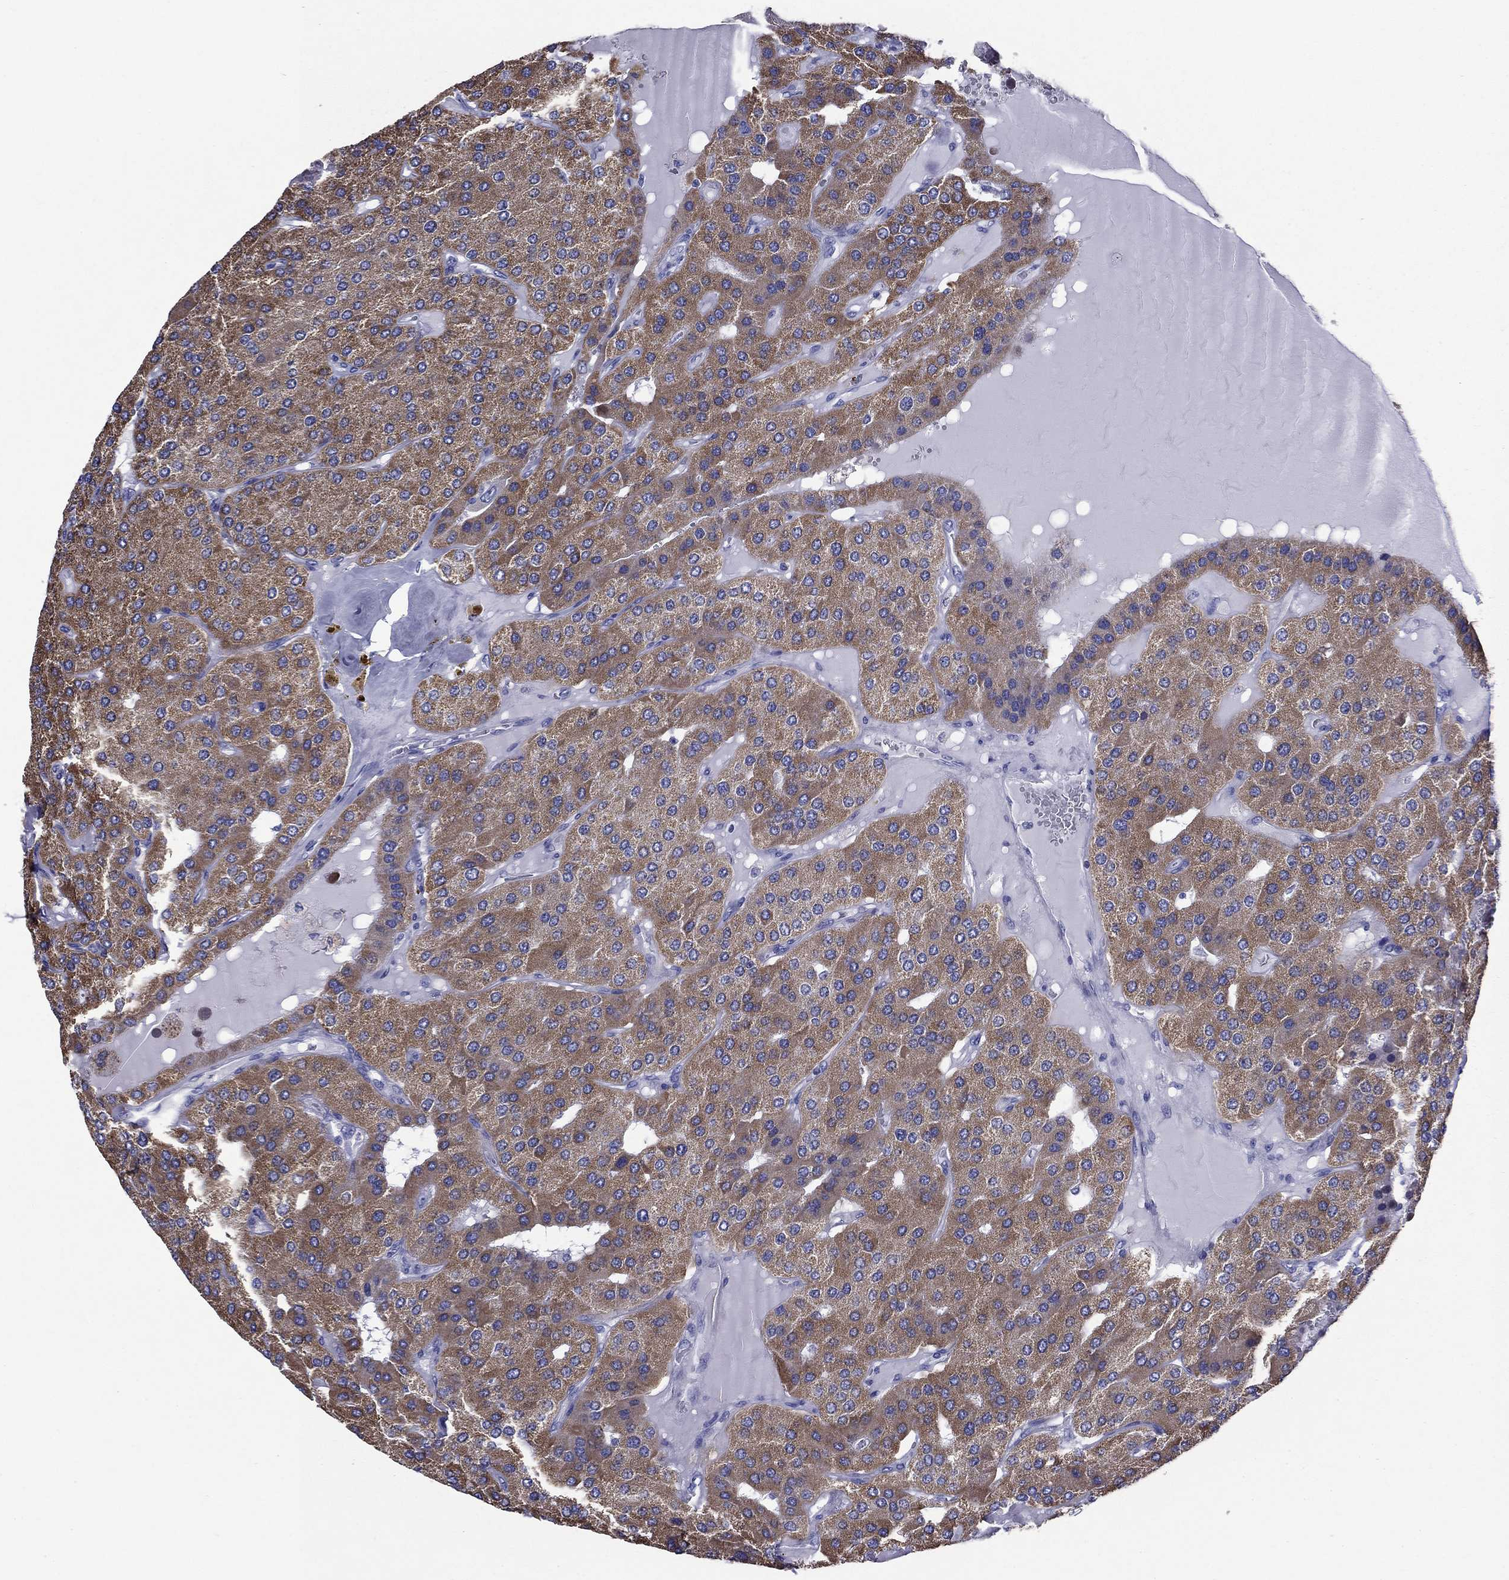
{"staining": {"intensity": "moderate", "quantity": ">75%", "location": "cytoplasmic/membranous"}, "tissue": "parathyroid gland", "cell_type": "Glandular cells", "image_type": "normal", "snomed": [{"axis": "morphology", "description": "Normal tissue, NOS"}, {"axis": "morphology", "description": "Adenoma, NOS"}, {"axis": "topography", "description": "Parathyroid gland"}], "caption": "A brown stain highlights moderate cytoplasmic/membranous positivity of a protein in glandular cells of normal human parathyroid gland.", "gene": "ACADSB", "patient": {"sex": "female", "age": 86}}